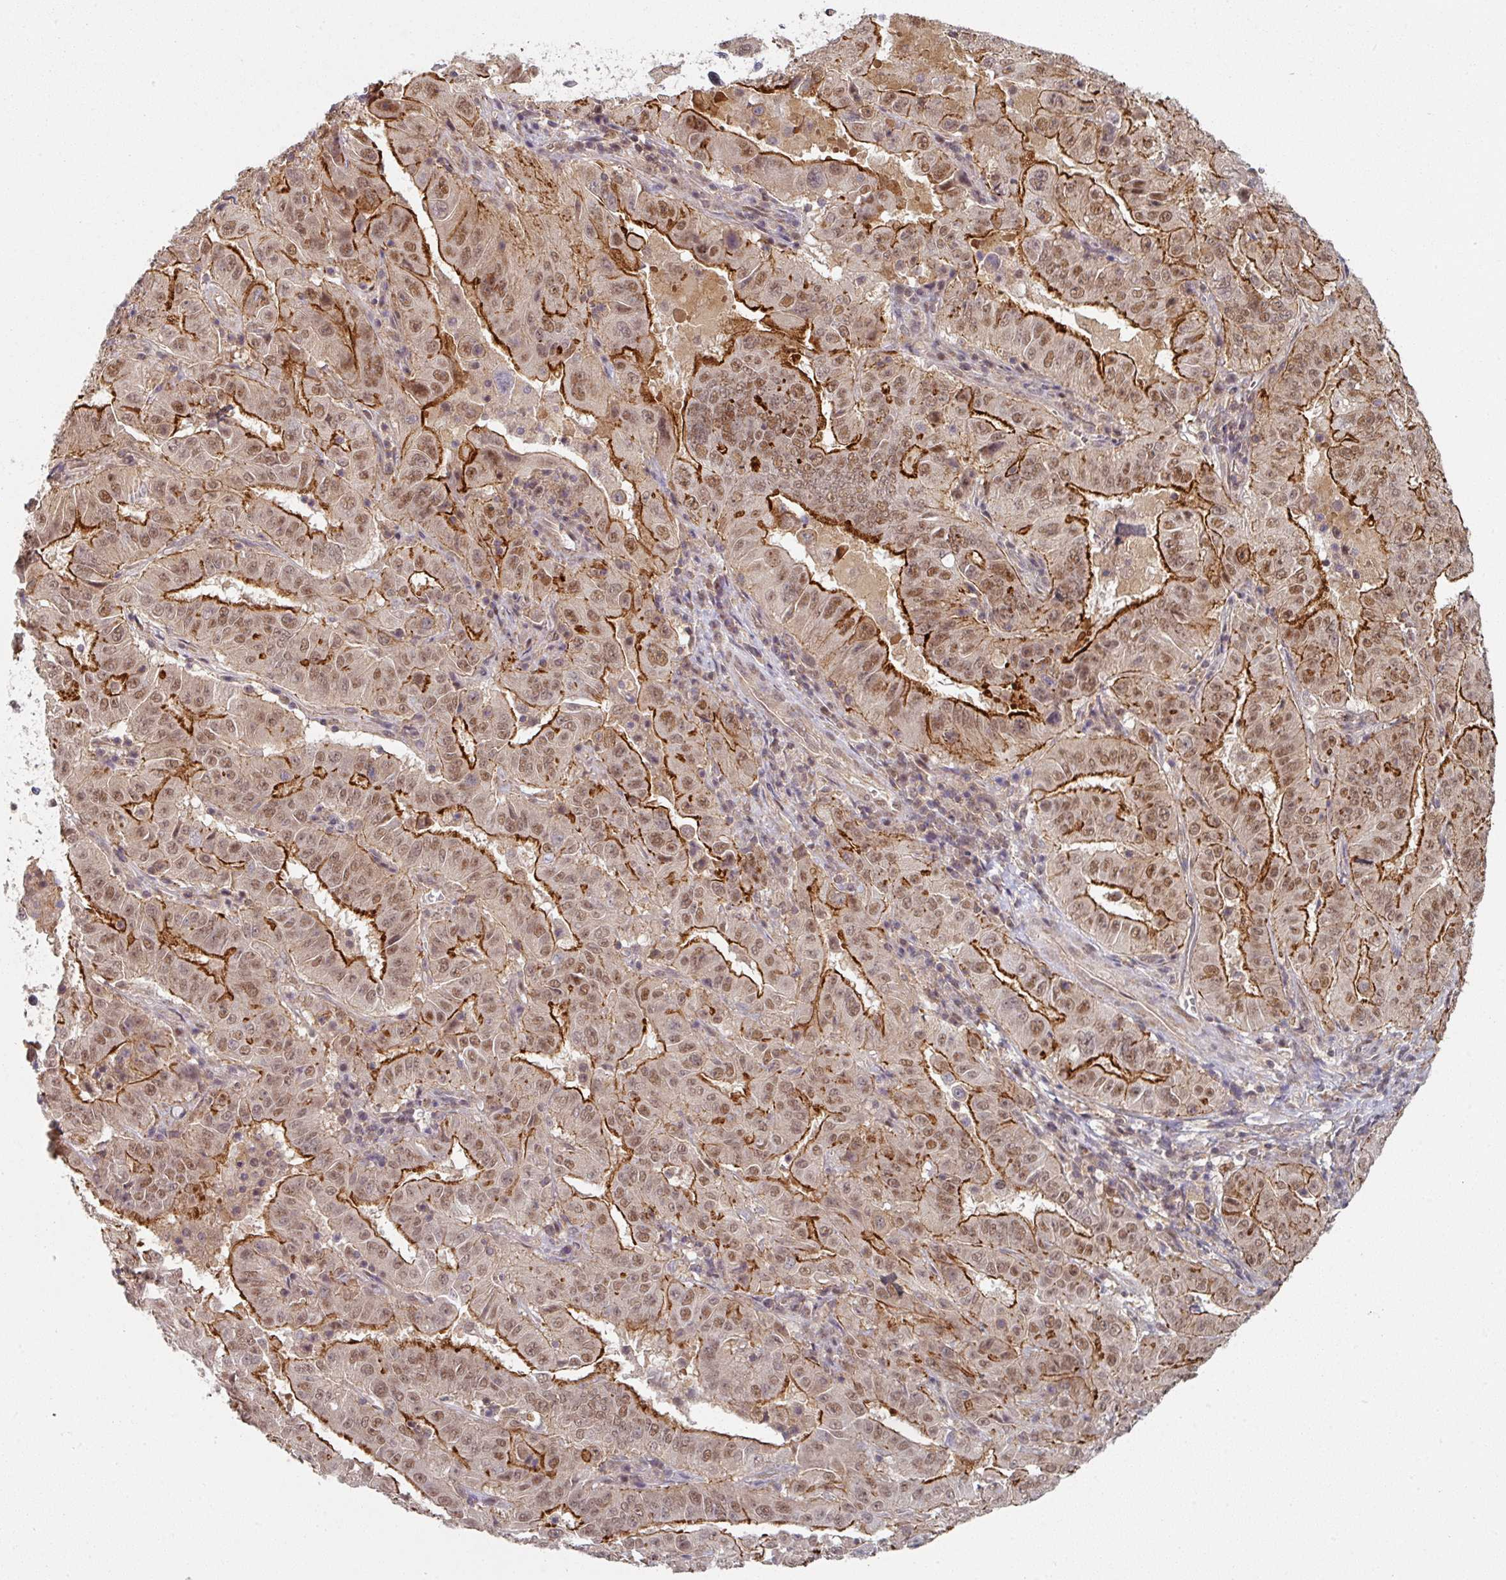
{"staining": {"intensity": "strong", "quantity": "25%-75%", "location": "cytoplasmic/membranous,nuclear"}, "tissue": "pancreatic cancer", "cell_type": "Tumor cells", "image_type": "cancer", "snomed": [{"axis": "morphology", "description": "Adenocarcinoma, NOS"}, {"axis": "topography", "description": "Pancreas"}], "caption": "Immunohistochemical staining of pancreatic adenocarcinoma demonstrates high levels of strong cytoplasmic/membranous and nuclear protein expression in about 25%-75% of tumor cells.", "gene": "PSME3IP1", "patient": {"sex": "male", "age": 63}}